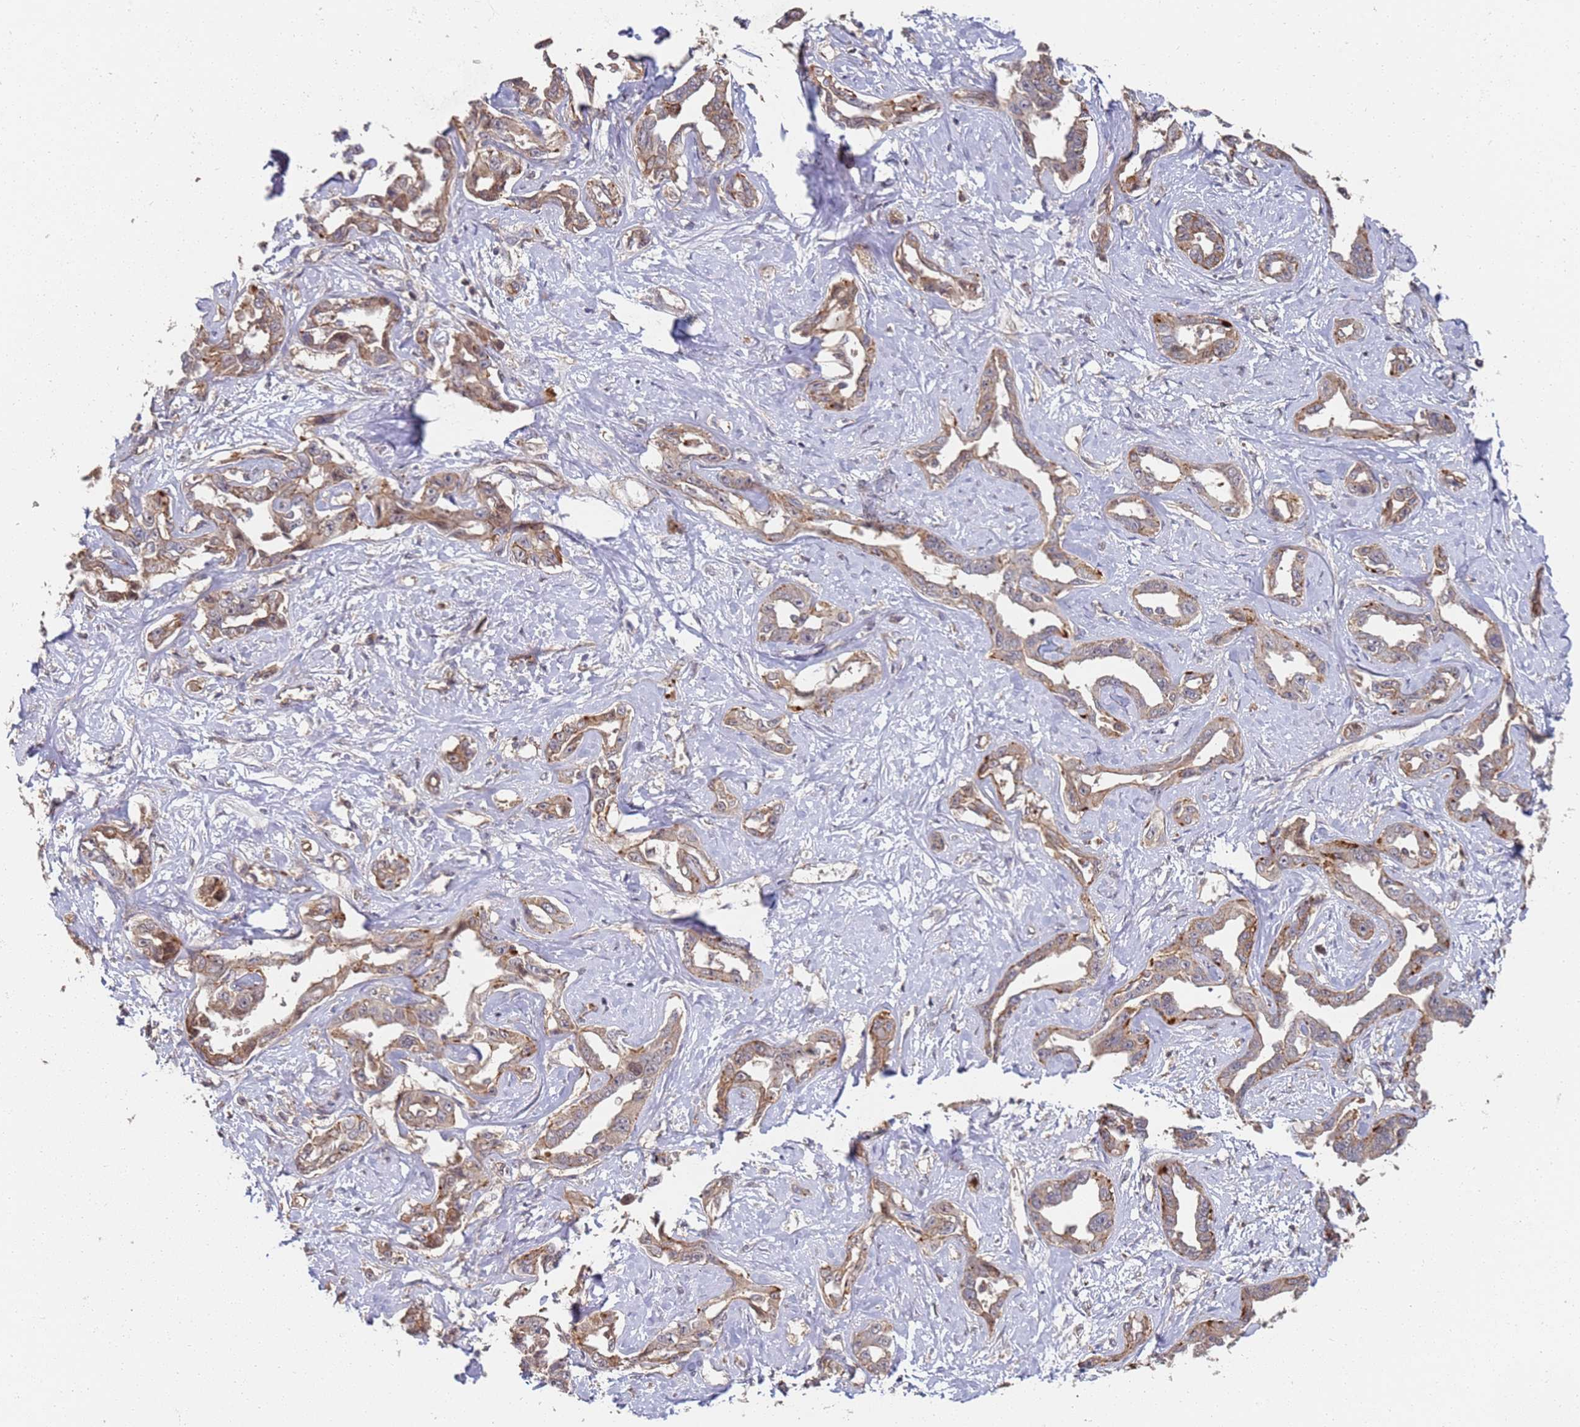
{"staining": {"intensity": "weak", "quantity": ">75%", "location": "cytoplasmic/membranous"}, "tissue": "liver cancer", "cell_type": "Tumor cells", "image_type": "cancer", "snomed": [{"axis": "morphology", "description": "Cholangiocarcinoma"}, {"axis": "topography", "description": "Liver"}], "caption": "Tumor cells demonstrate low levels of weak cytoplasmic/membranous expression in approximately >75% of cells in human liver cholangiocarcinoma.", "gene": "ABCB6", "patient": {"sex": "male", "age": 59}}